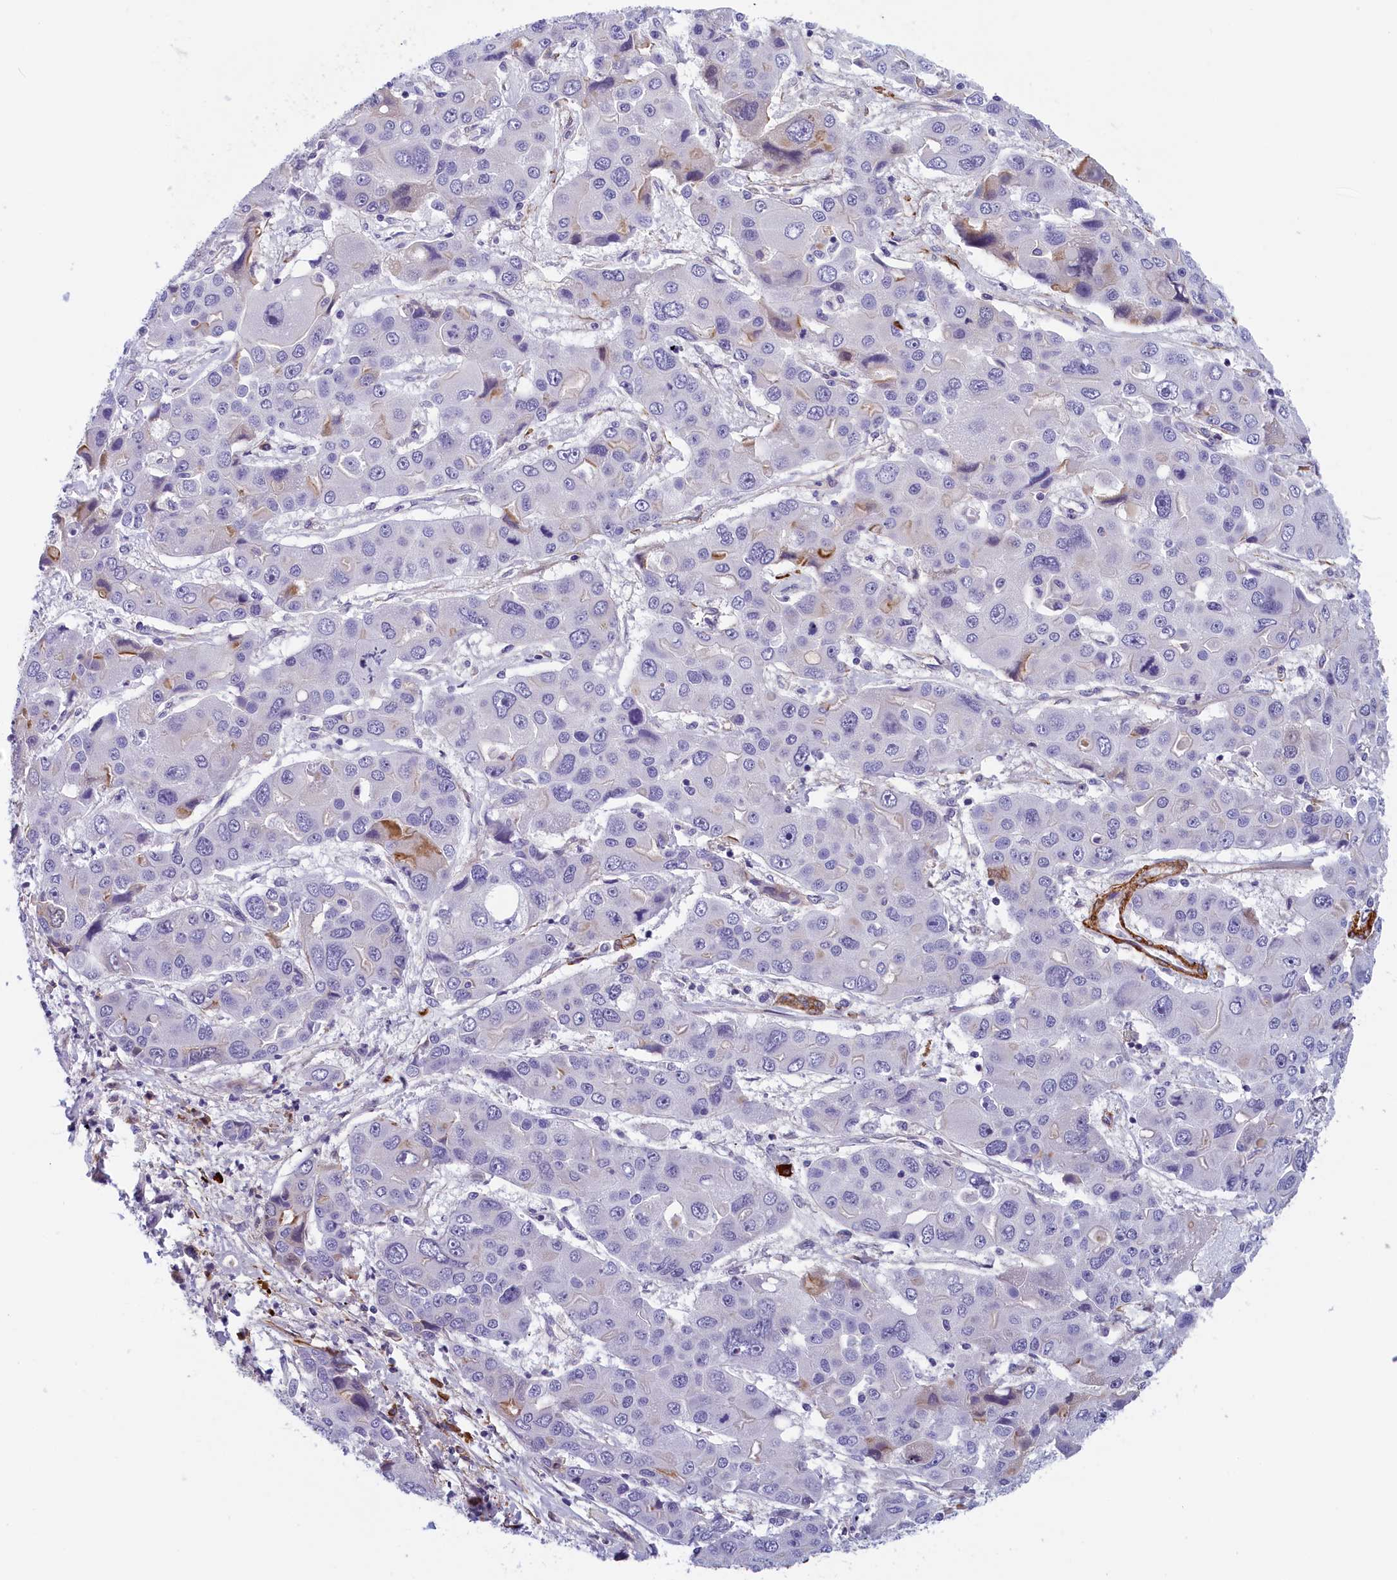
{"staining": {"intensity": "negative", "quantity": "none", "location": "none"}, "tissue": "liver cancer", "cell_type": "Tumor cells", "image_type": "cancer", "snomed": [{"axis": "morphology", "description": "Cholangiocarcinoma"}, {"axis": "topography", "description": "Liver"}], "caption": "The image demonstrates no staining of tumor cells in cholangiocarcinoma (liver).", "gene": "BCL2L13", "patient": {"sex": "male", "age": 67}}